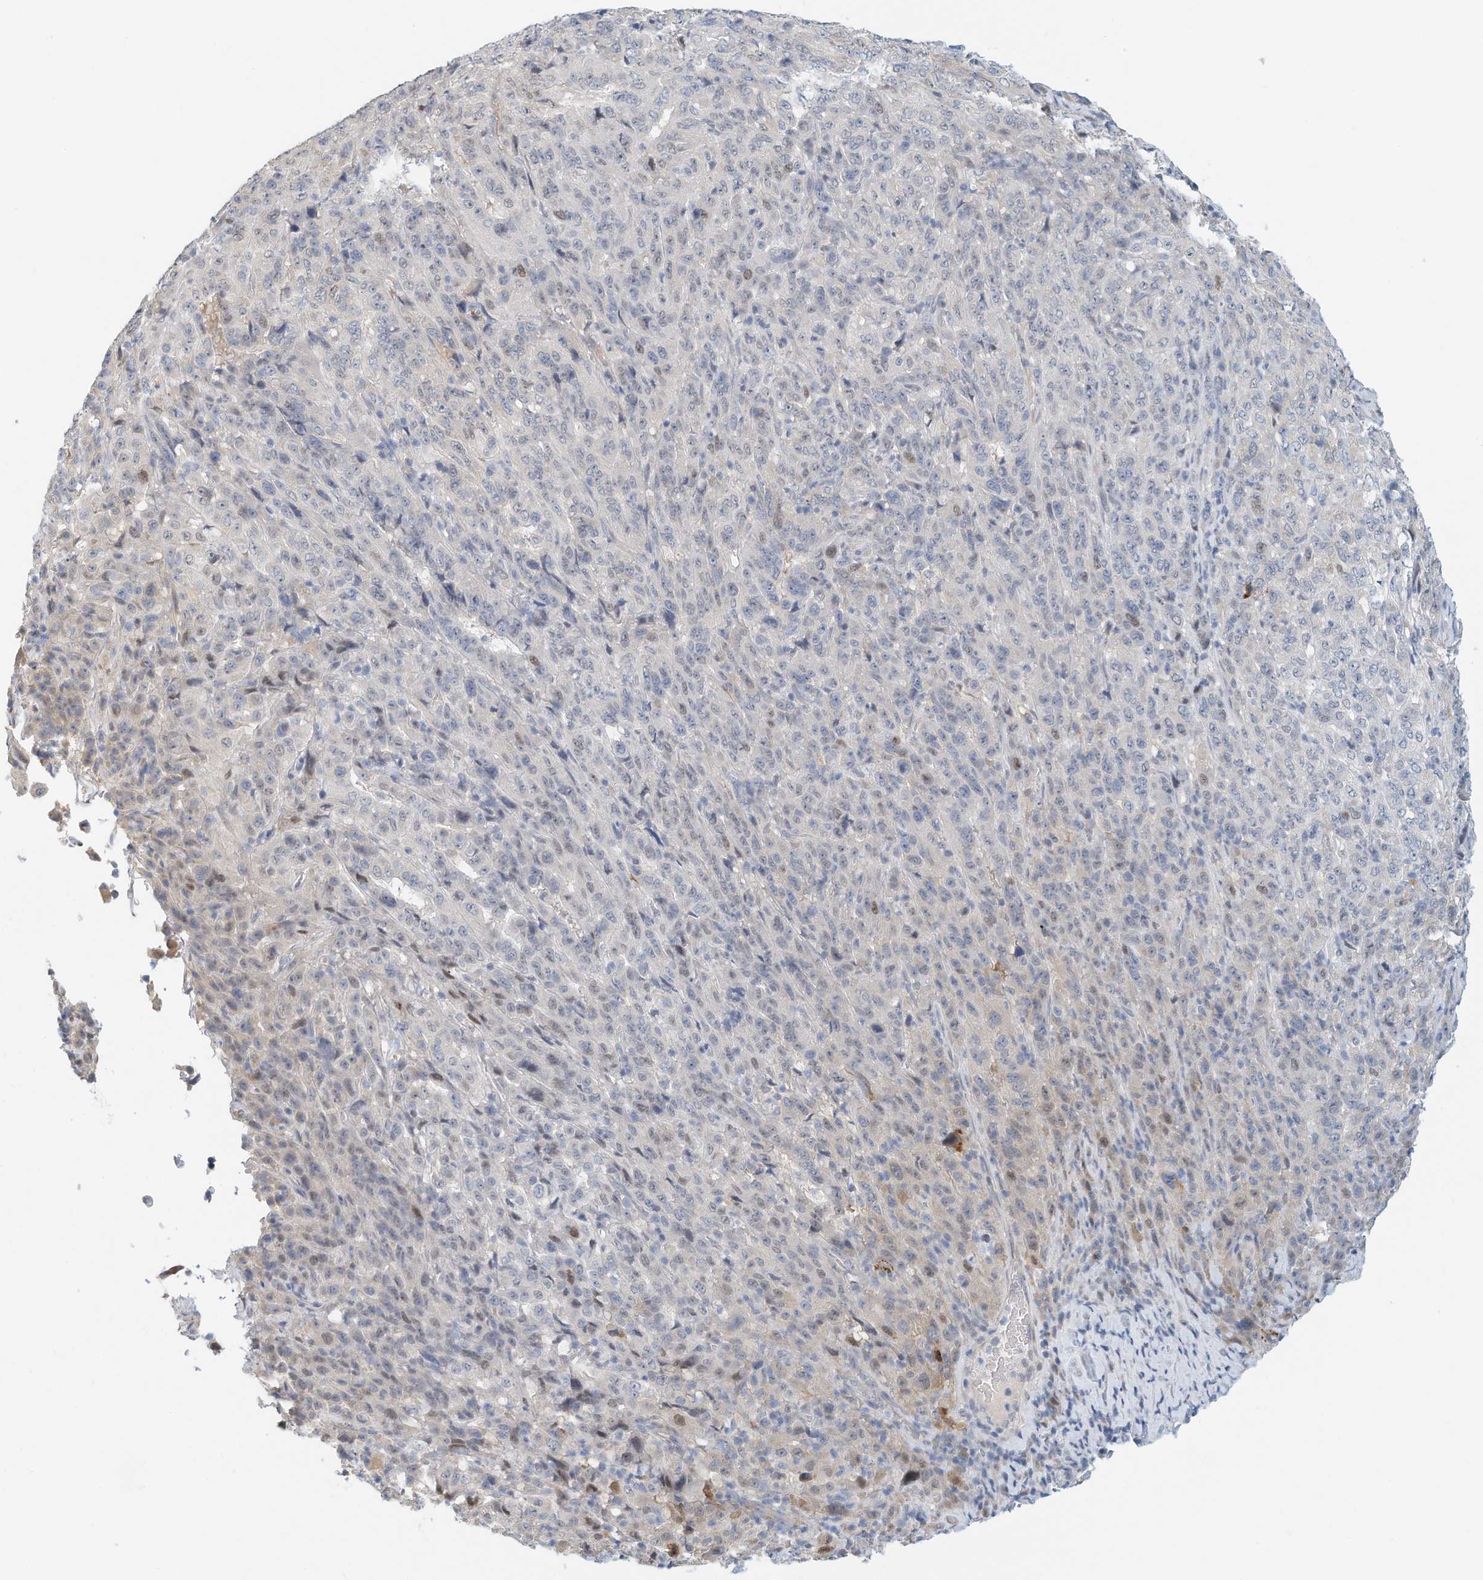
{"staining": {"intensity": "negative", "quantity": "none", "location": "none"}, "tissue": "pancreatic cancer", "cell_type": "Tumor cells", "image_type": "cancer", "snomed": [{"axis": "morphology", "description": "Adenocarcinoma, NOS"}, {"axis": "topography", "description": "Pancreas"}], "caption": "This is an IHC histopathology image of pancreatic cancer (adenocarcinoma). There is no positivity in tumor cells.", "gene": "ARHGAP28", "patient": {"sex": "male", "age": 63}}